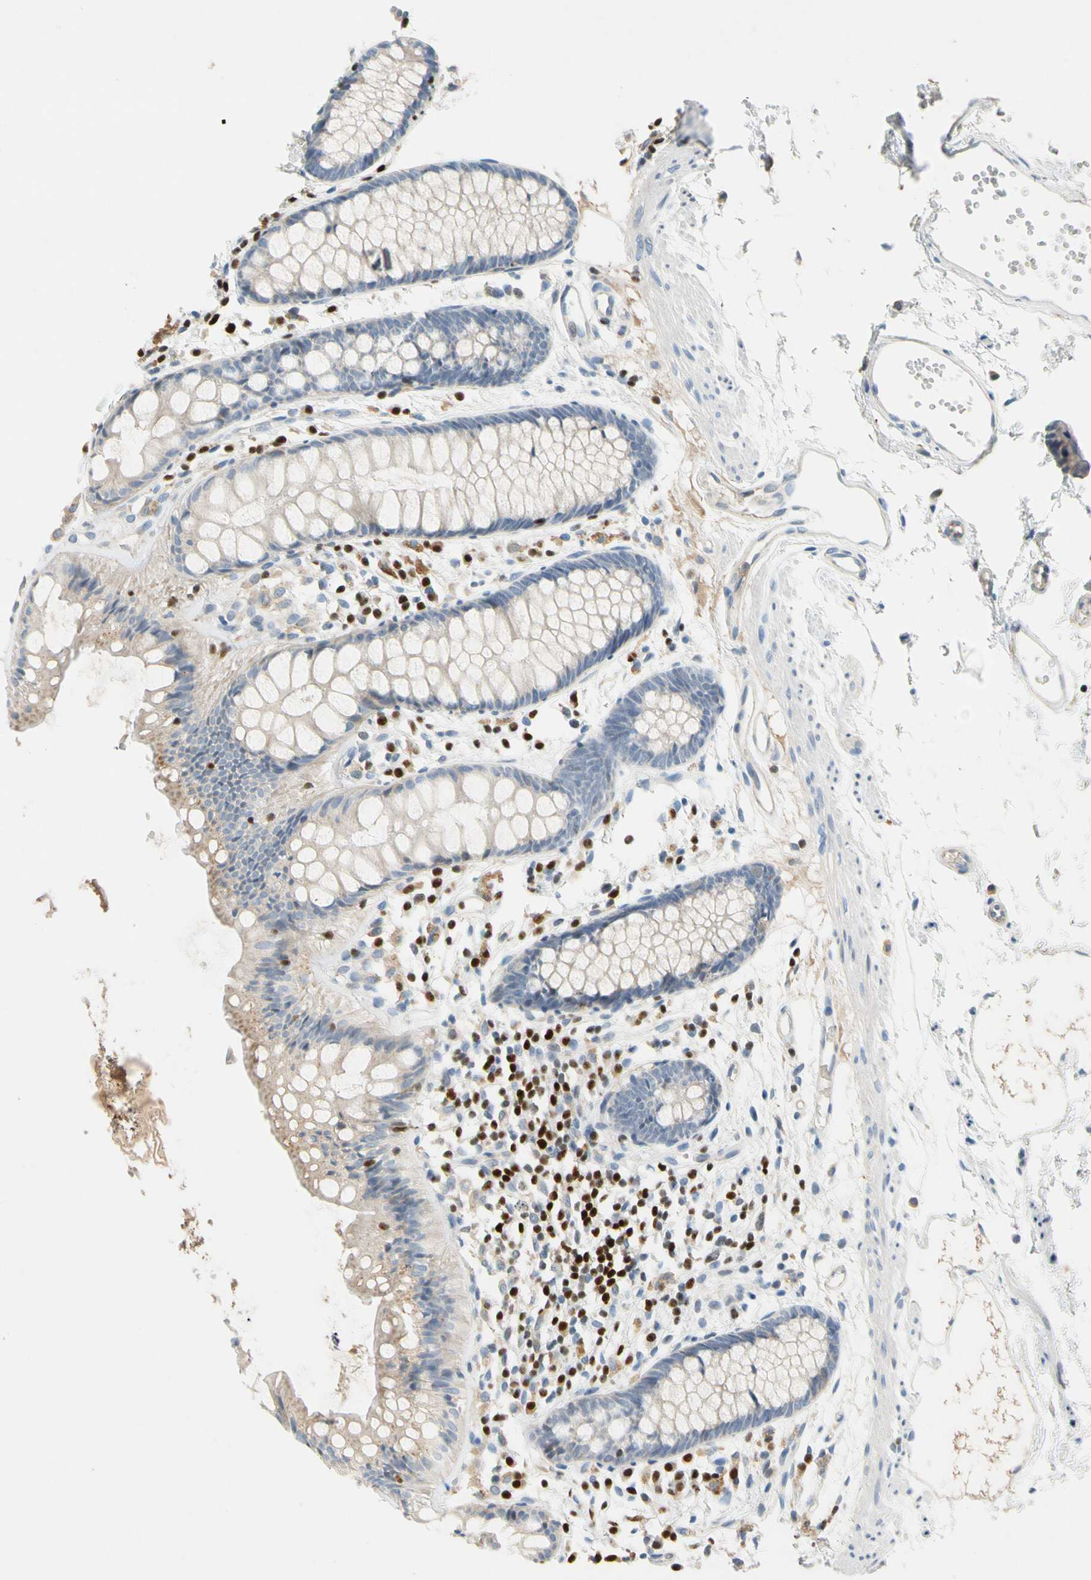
{"staining": {"intensity": "weak", "quantity": "25%-75%", "location": "cytoplasmic/membranous"}, "tissue": "rectum", "cell_type": "Glandular cells", "image_type": "normal", "snomed": [{"axis": "morphology", "description": "Normal tissue, NOS"}, {"axis": "topography", "description": "Rectum"}], "caption": "This image exhibits IHC staining of normal rectum, with low weak cytoplasmic/membranous expression in about 25%-75% of glandular cells.", "gene": "SP140", "patient": {"sex": "female", "age": 66}}